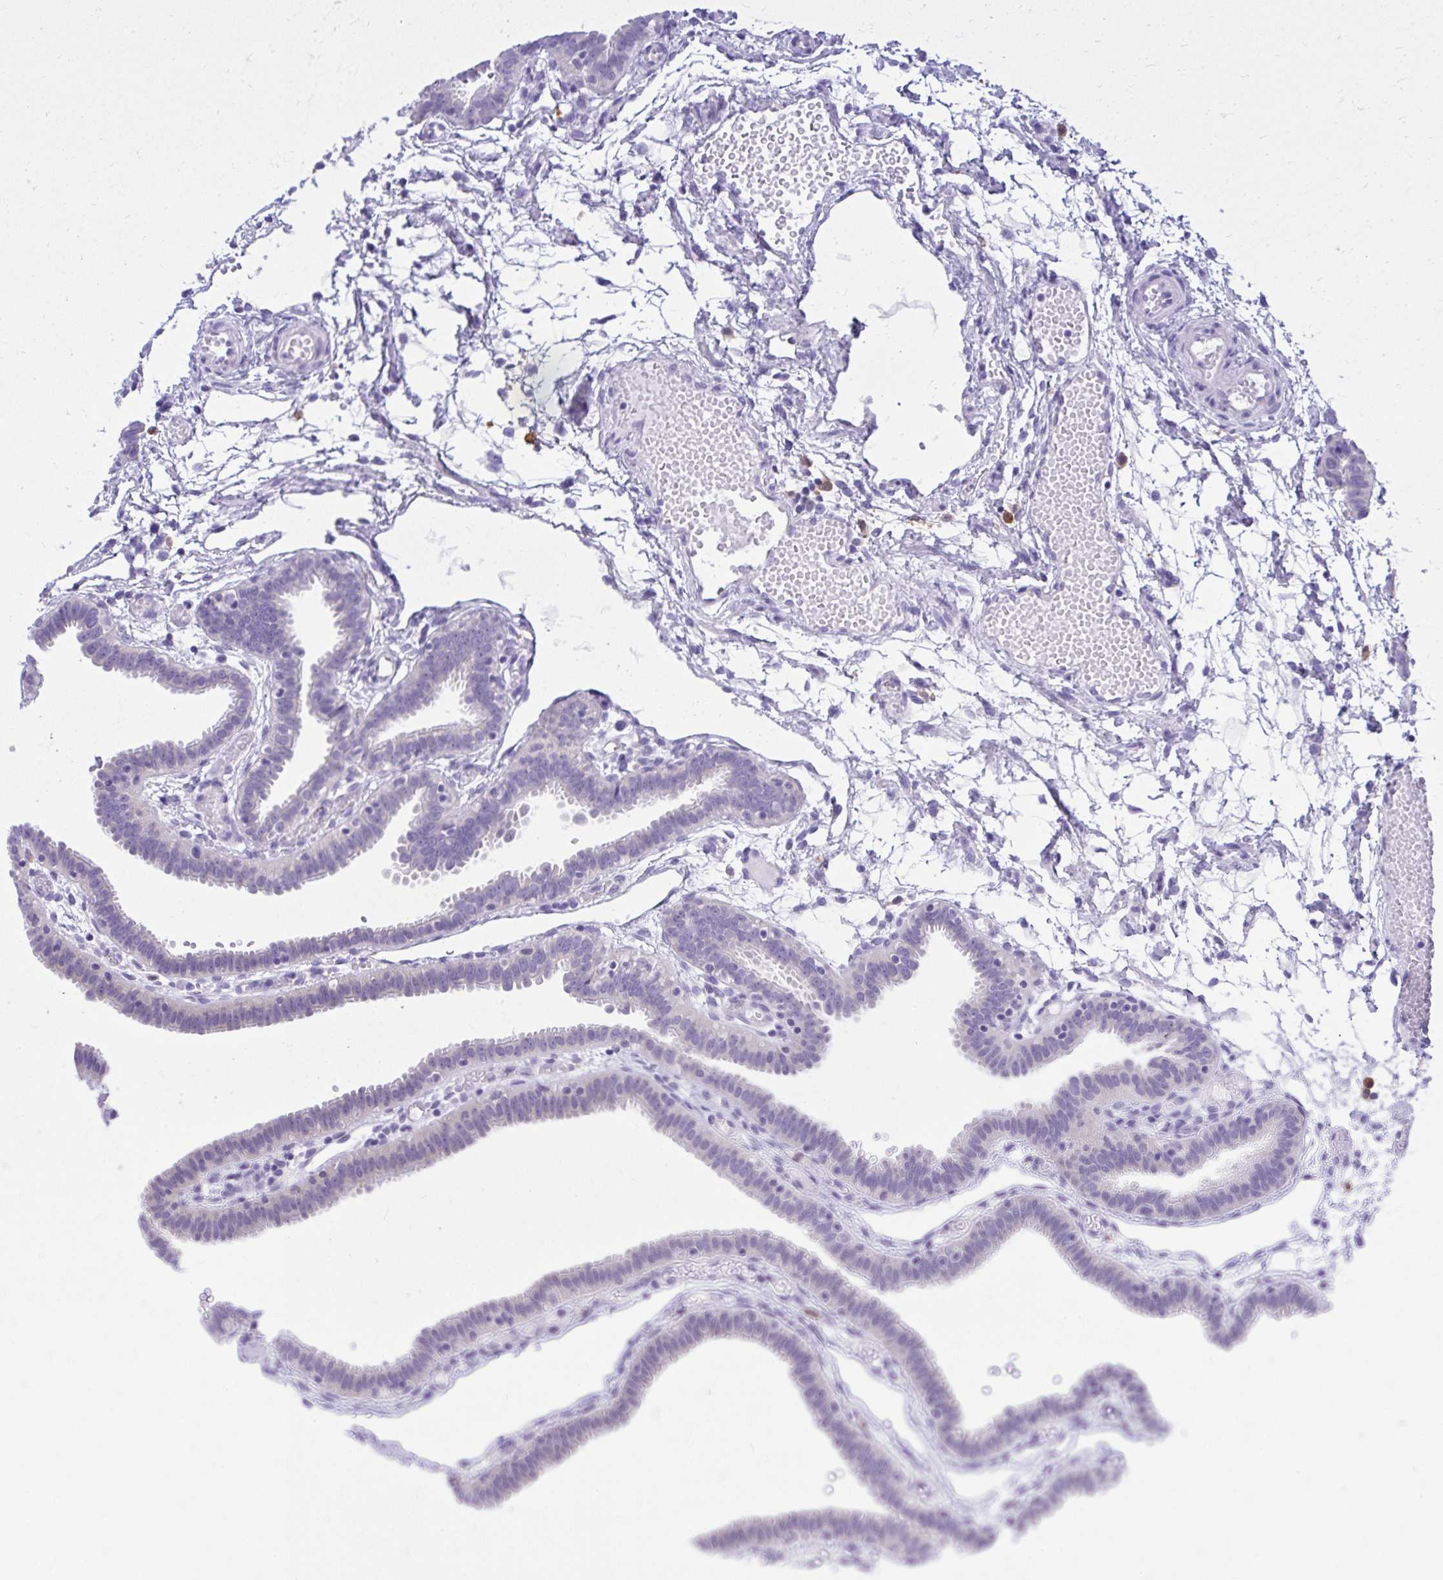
{"staining": {"intensity": "negative", "quantity": "none", "location": "none"}, "tissue": "fallopian tube", "cell_type": "Glandular cells", "image_type": "normal", "snomed": [{"axis": "morphology", "description": "Normal tissue, NOS"}, {"axis": "topography", "description": "Fallopian tube"}], "caption": "Immunohistochemistry (IHC) image of unremarkable human fallopian tube stained for a protein (brown), which displays no staining in glandular cells. (DAB (3,3'-diaminobenzidine) immunohistochemistry visualized using brightfield microscopy, high magnification).", "gene": "PSD", "patient": {"sex": "female", "age": 37}}